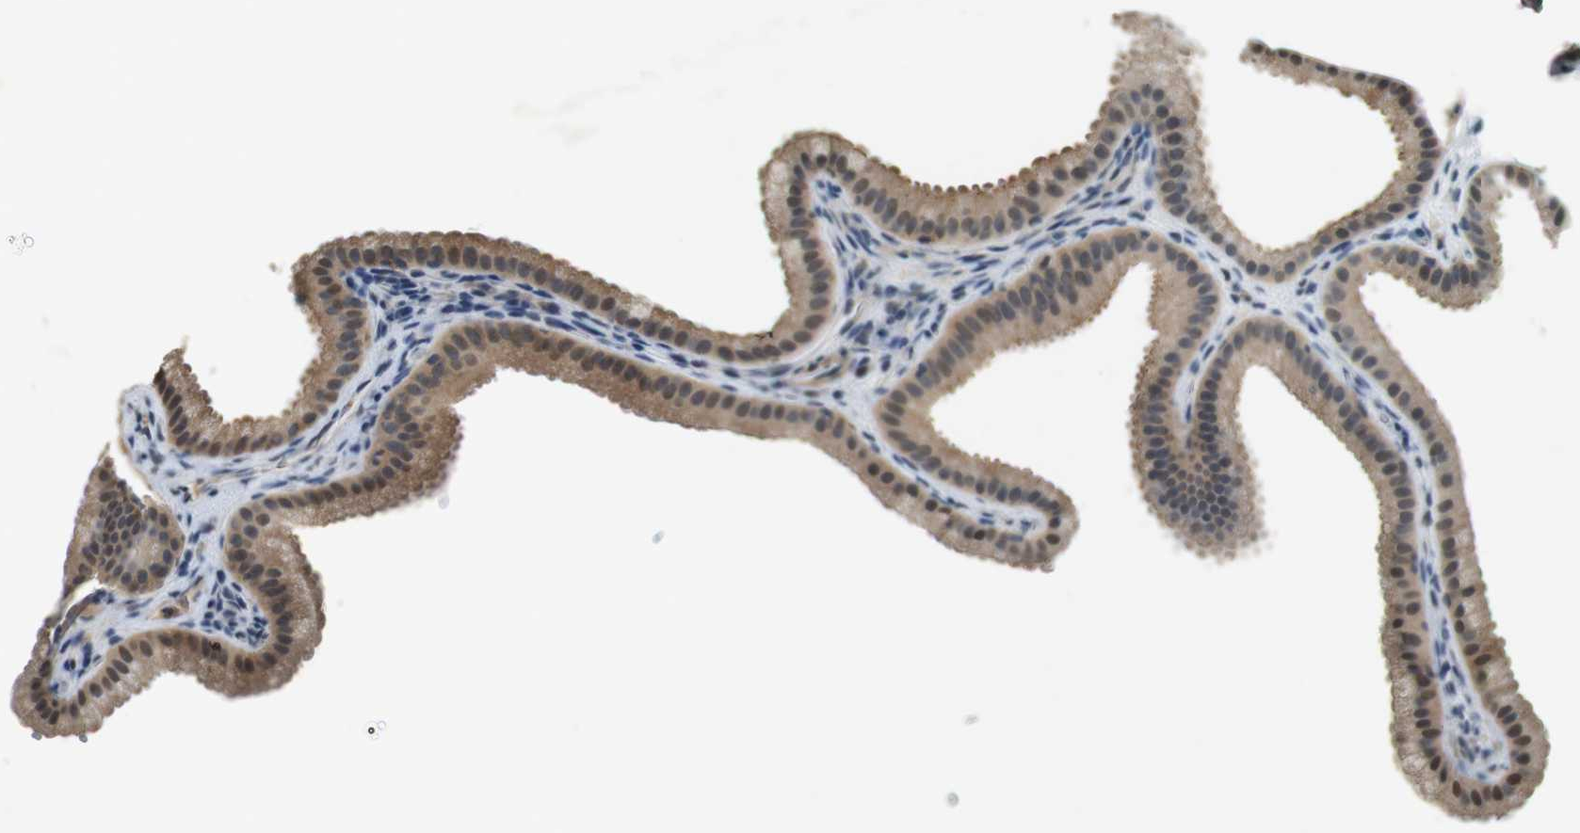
{"staining": {"intensity": "moderate", "quantity": ">75%", "location": "cytoplasmic/membranous,nuclear"}, "tissue": "gallbladder", "cell_type": "Glandular cells", "image_type": "normal", "snomed": [{"axis": "morphology", "description": "Normal tissue, NOS"}, {"axis": "topography", "description": "Gallbladder"}], "caption": "Immunohistochemistry (DAB (3,3'-diaminobenzidine)) staining of unremarkable human gallbladder shows moderate cytoplasmic/membranous,nuclear protein positivity in about >75% of glandular cells. (Brightfield microscopy of DAB IHC at high magnification).", "gene": "CDK14", "patient": {"sex": "female", "age": 64}}